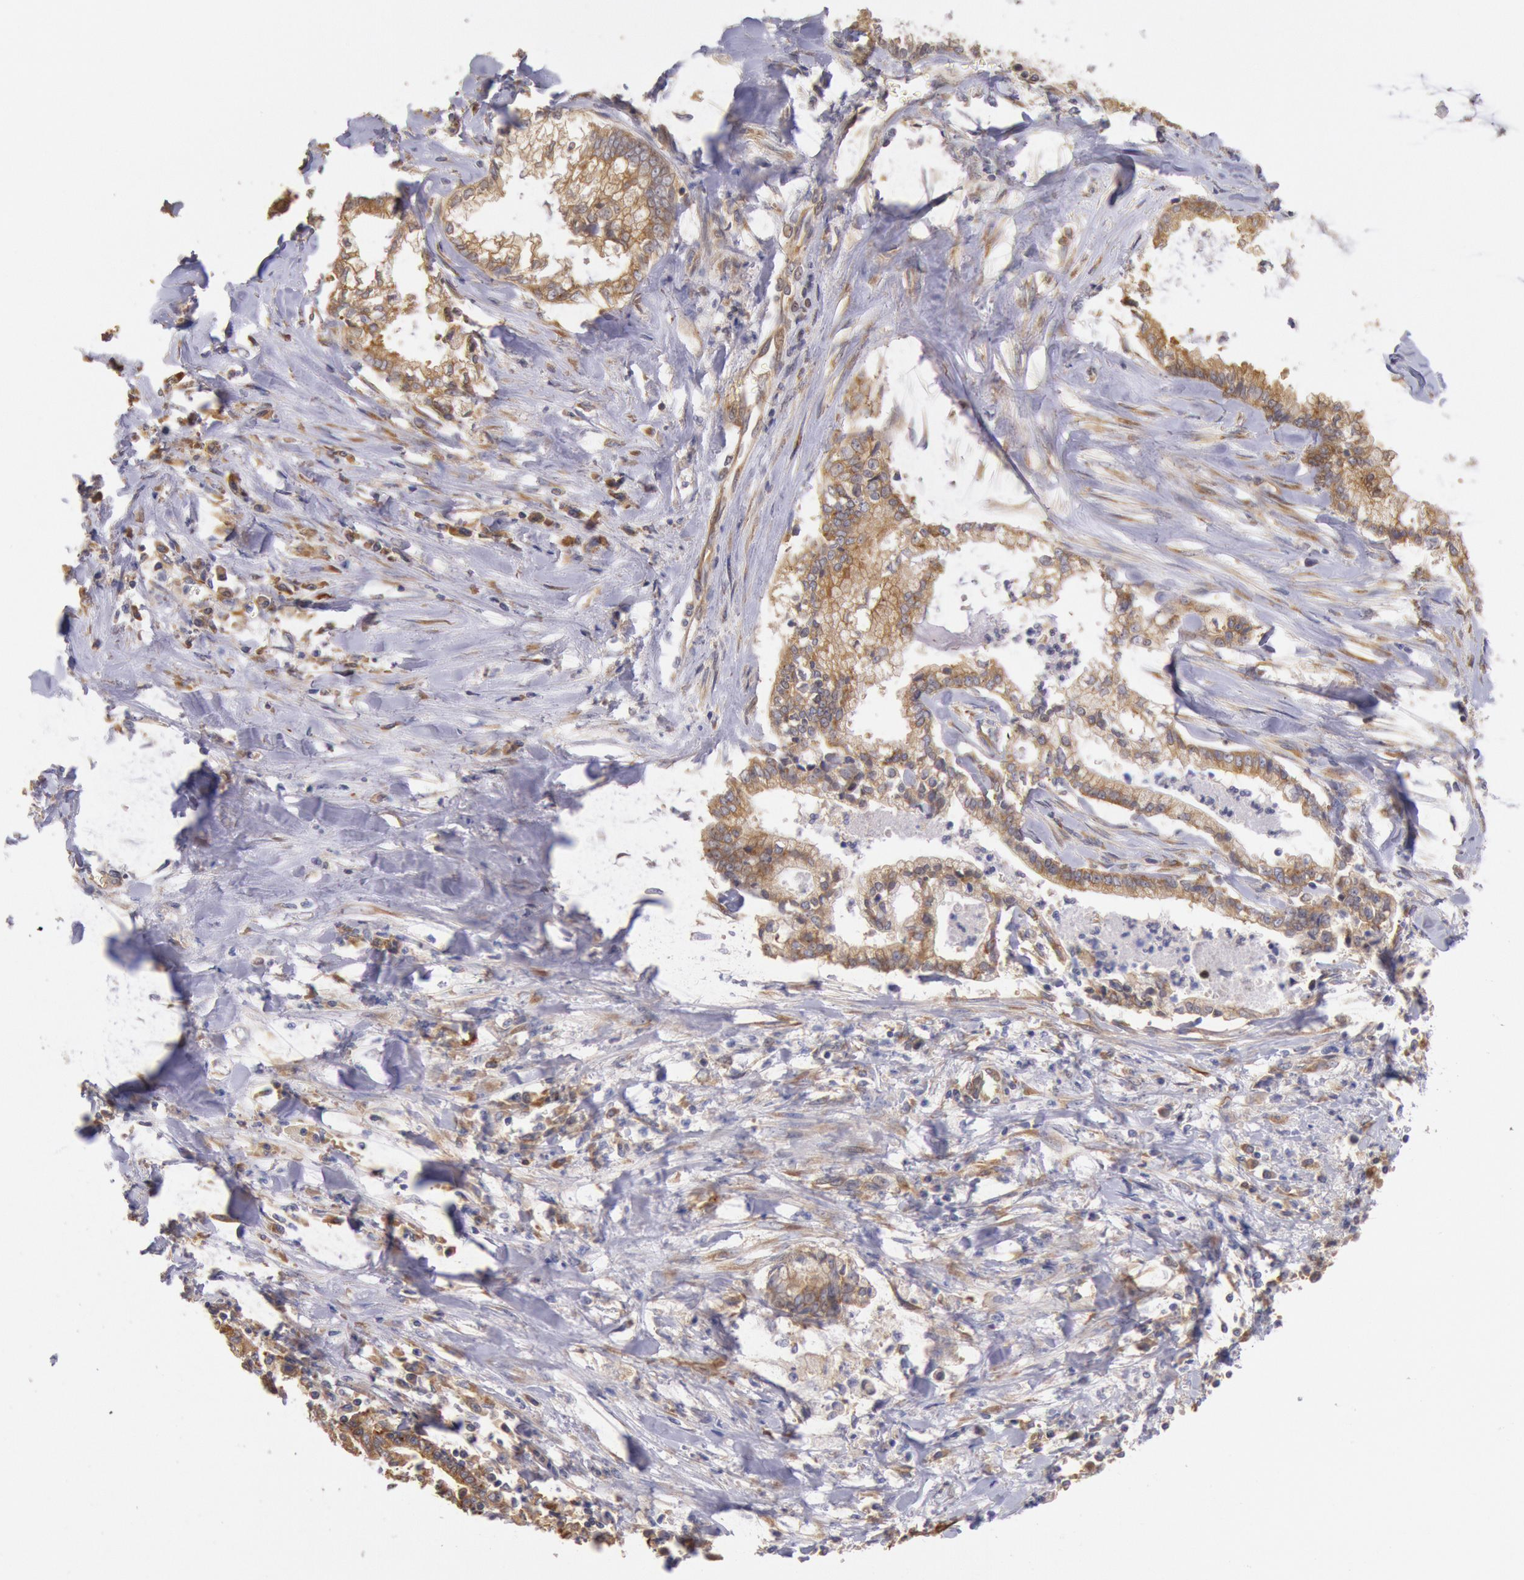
{"staining": {"intensity": "moderate", "quantity": ">75%", "location": "cytoplasmic/membranous"}, "tissue": "liver cancer", "cell_type": "Tumor cells", "image_type": "cancer", "snomed": [{"axis": "morphology", "description": "Cholangiocarcinoma"}, {"axis": "topography", "description": "Liver"}], "caption": "Liver cancer (cholangiocarcinoma) stained with a brown dye demonstrates moderate cytoplasmic/membranous positive expression in about >75% of tumor cells.", "gene": "DRG1", "patient": {"sex": "male", "age": 57}}